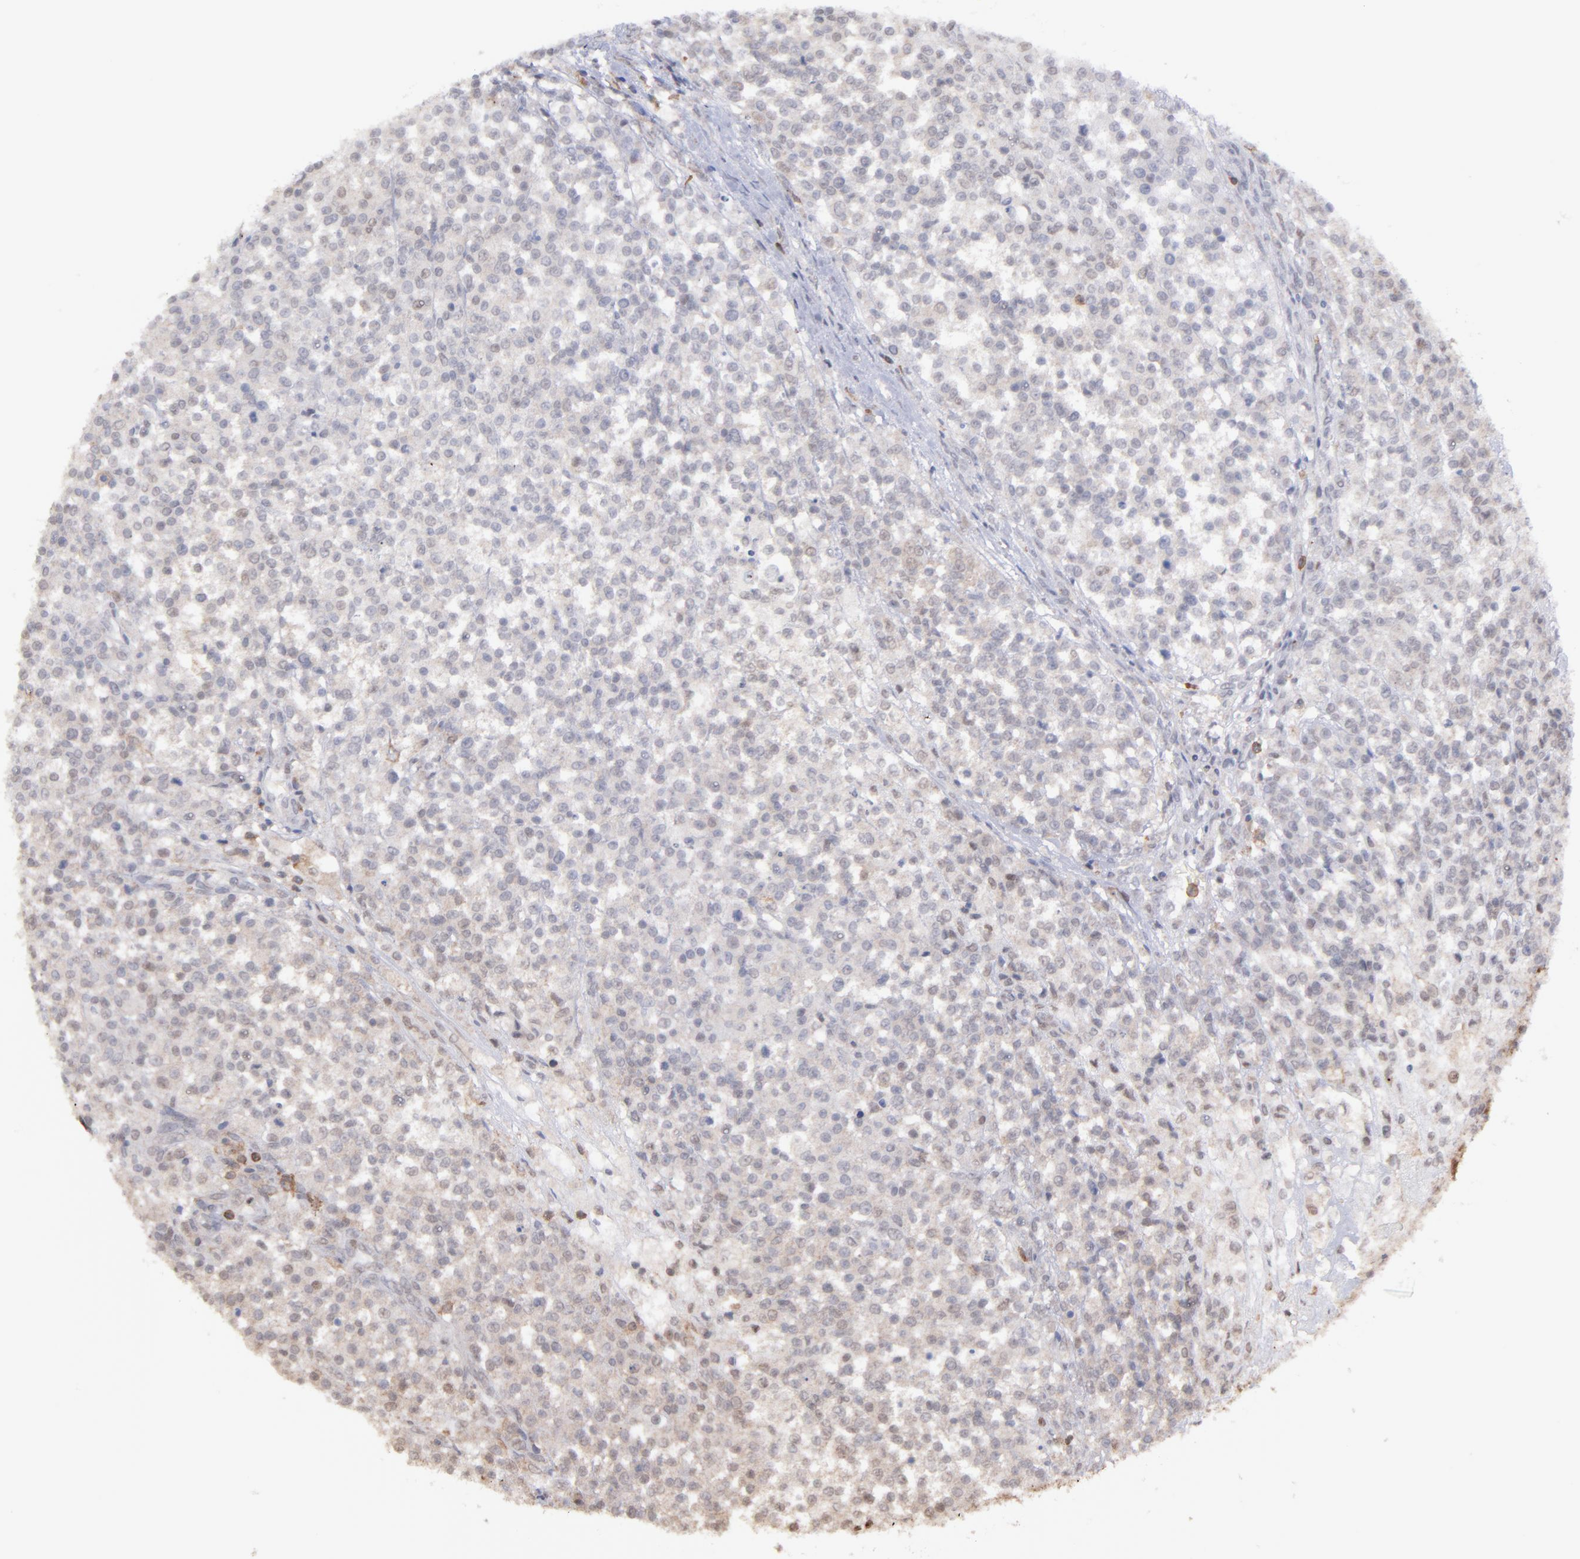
{"staining": {"intensity": "negative", "quantity": "none", "location": "none"}, "tissue": "testis cancer", "cell_type": "Tumor cells", "image_type": "cancer", "snomed": [{"axis": "morphology", "description": "Seminoma, NOS"}, {"axis": "topography", "description": "Testis"}], "caption": "DAB (3,3'-diaminobenzidine) immunohistochemical staining of testis cancer (seminoma) exhibits no significant expression in tumor cells.", "gene": "OAS1", "patient": {"sex": "male", "age": 59}}